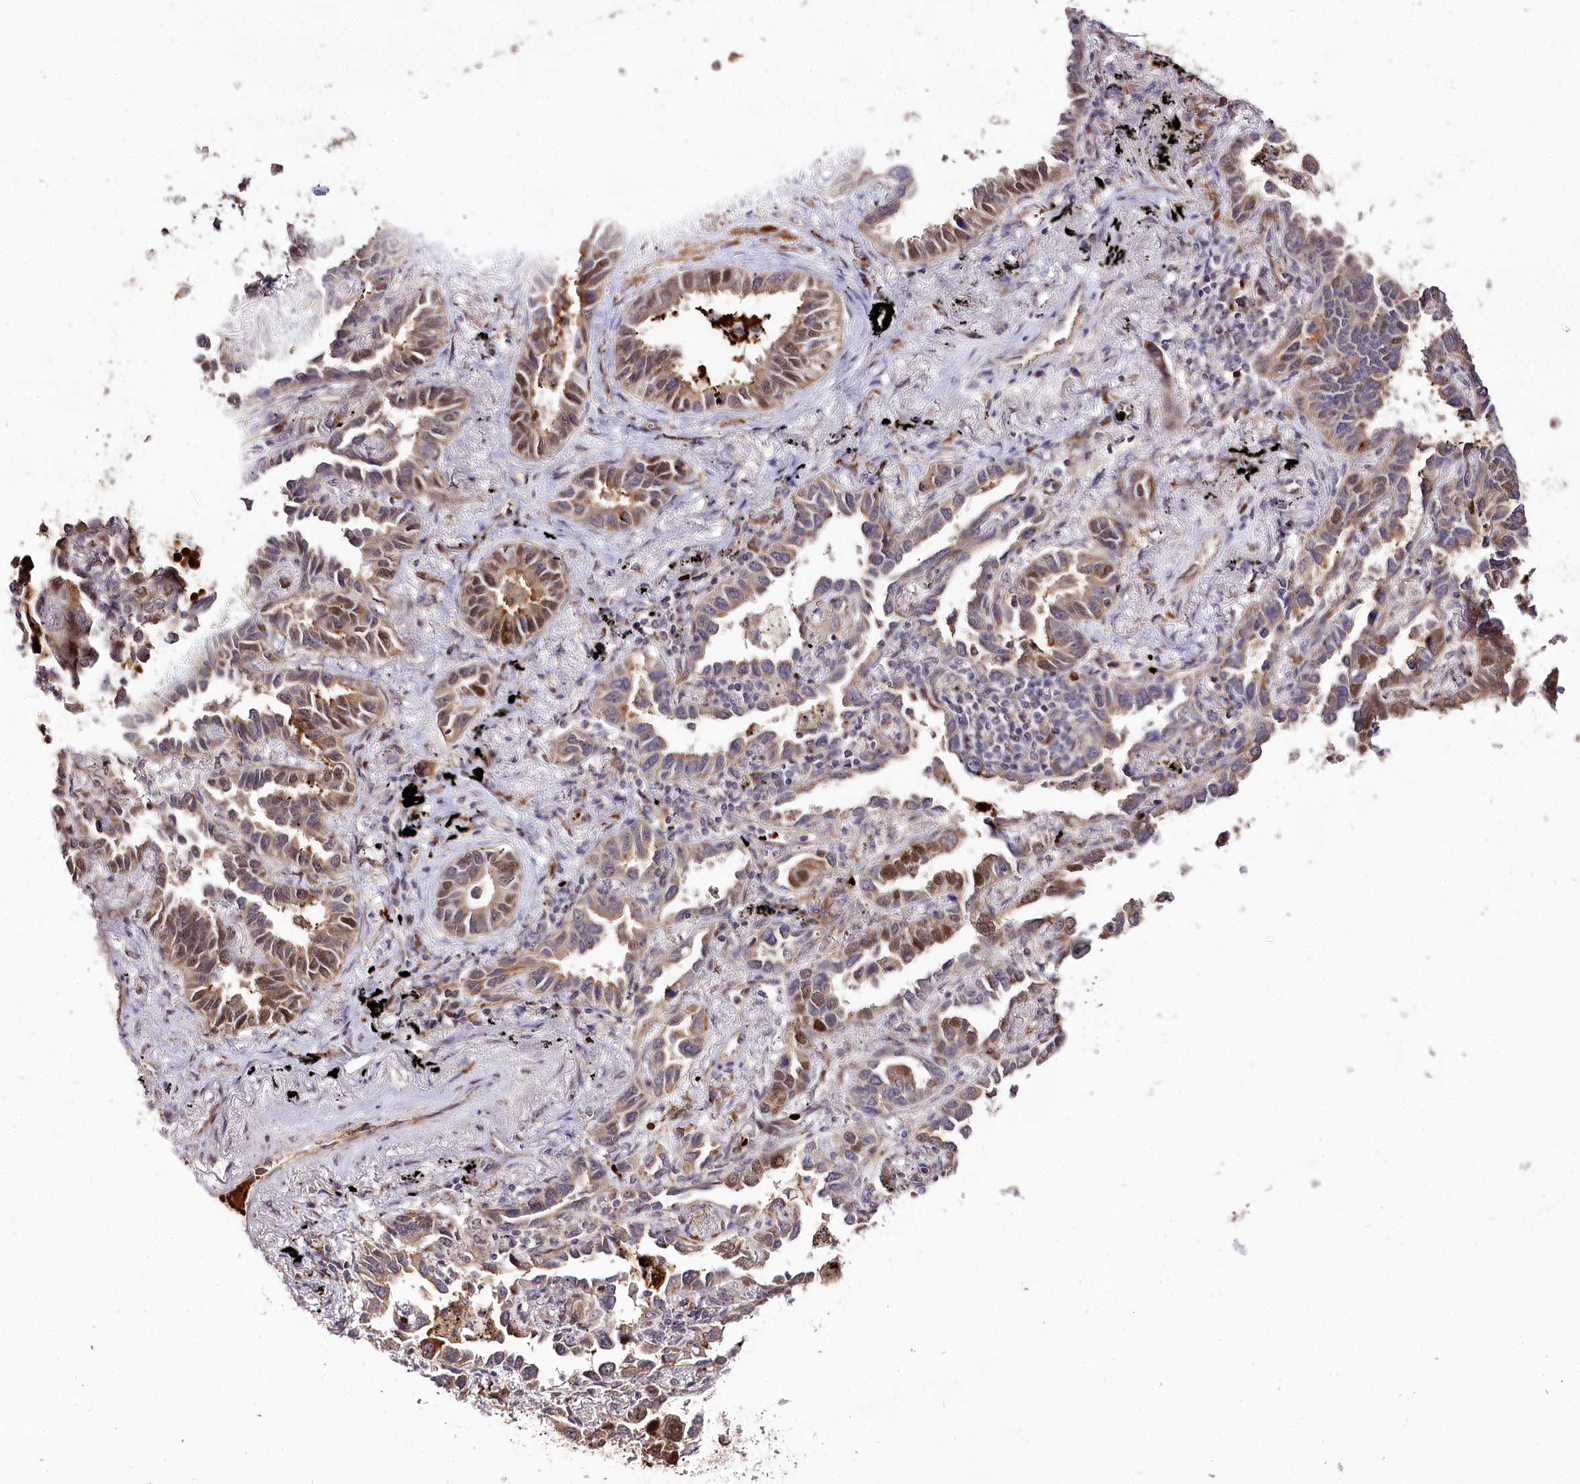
{"staining": {"intensity": "moderate", "quantity": ">75%", "location": "cytoplasmic/membranous,nuclear"}, "tissue": "lung cancer", "cell_type": "Tumor cells", "image_type": "cancer", "snomed": [{"axis": "morphology", "description": "Adenocarcinoma, NOS"}, {"axis": "topography", "description": "Lung"}], "caption": "Human adenocarcinoma (lung) stained with a protein marker exhibits moderate staining in tumor cells.", "gene": "DMP1", "patient": {"sex": "male", "age": 67}}